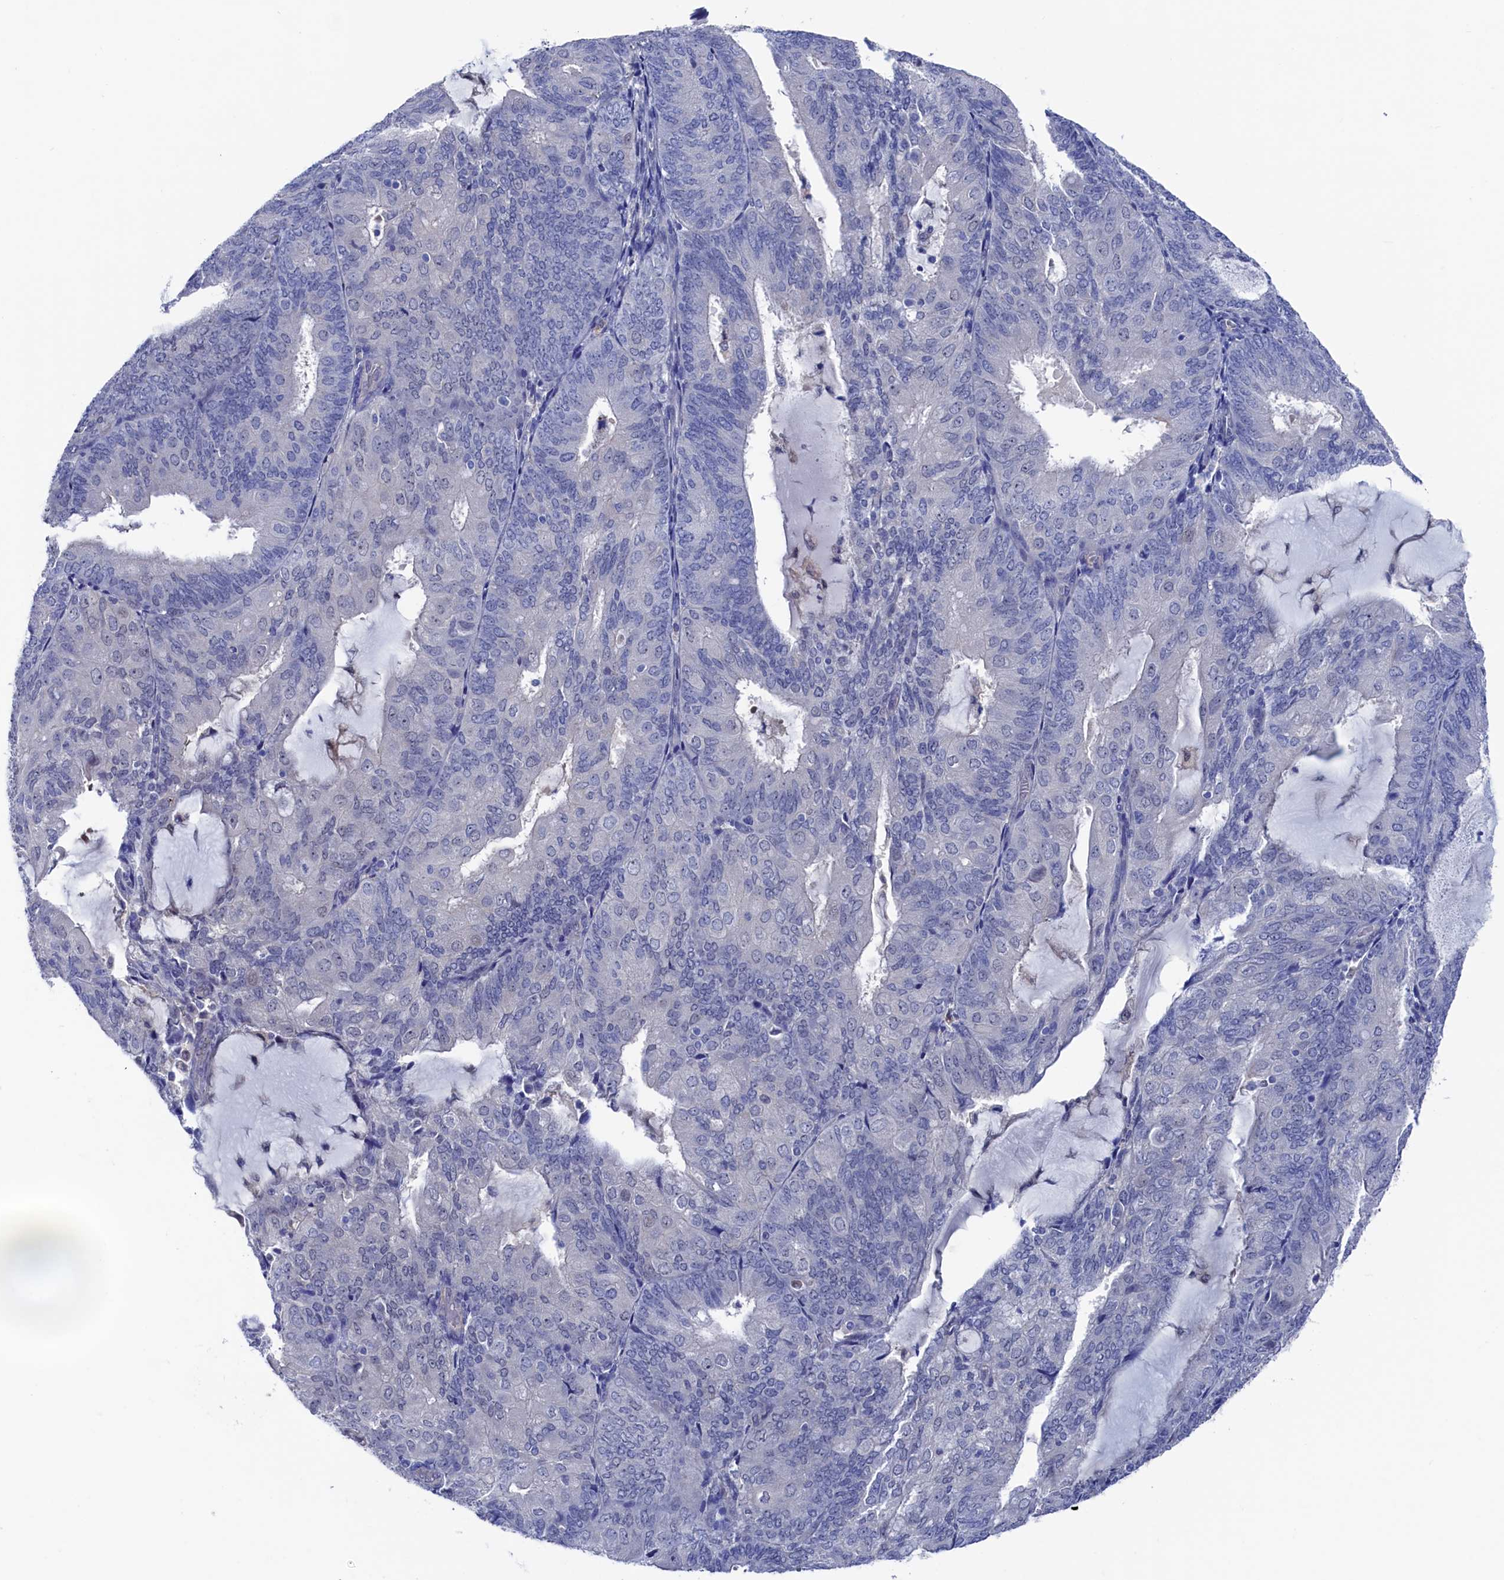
{"staining": {"intensity": "negative", "quantity": "none", "location": "none"}, "tissue": "endometrial cancer", "cell_type": "Tumor cells", "image_type": "cancer", "snomed": [{"axis": "morphology", "description": "Adenocarcinoma, NOS"}, {"axis": "topography", "description": "Endometrium"}], "caption": "There is no significant staining in tumor cells of adenocarcinoma (endometrial). (Stains: DAB immunohistochemistry with hematoxylin counter stain, Microscopy: brightfield microscopy at high magnification).", "gene": "RNH1", "patient": {"sex": "female", "age": 81}}